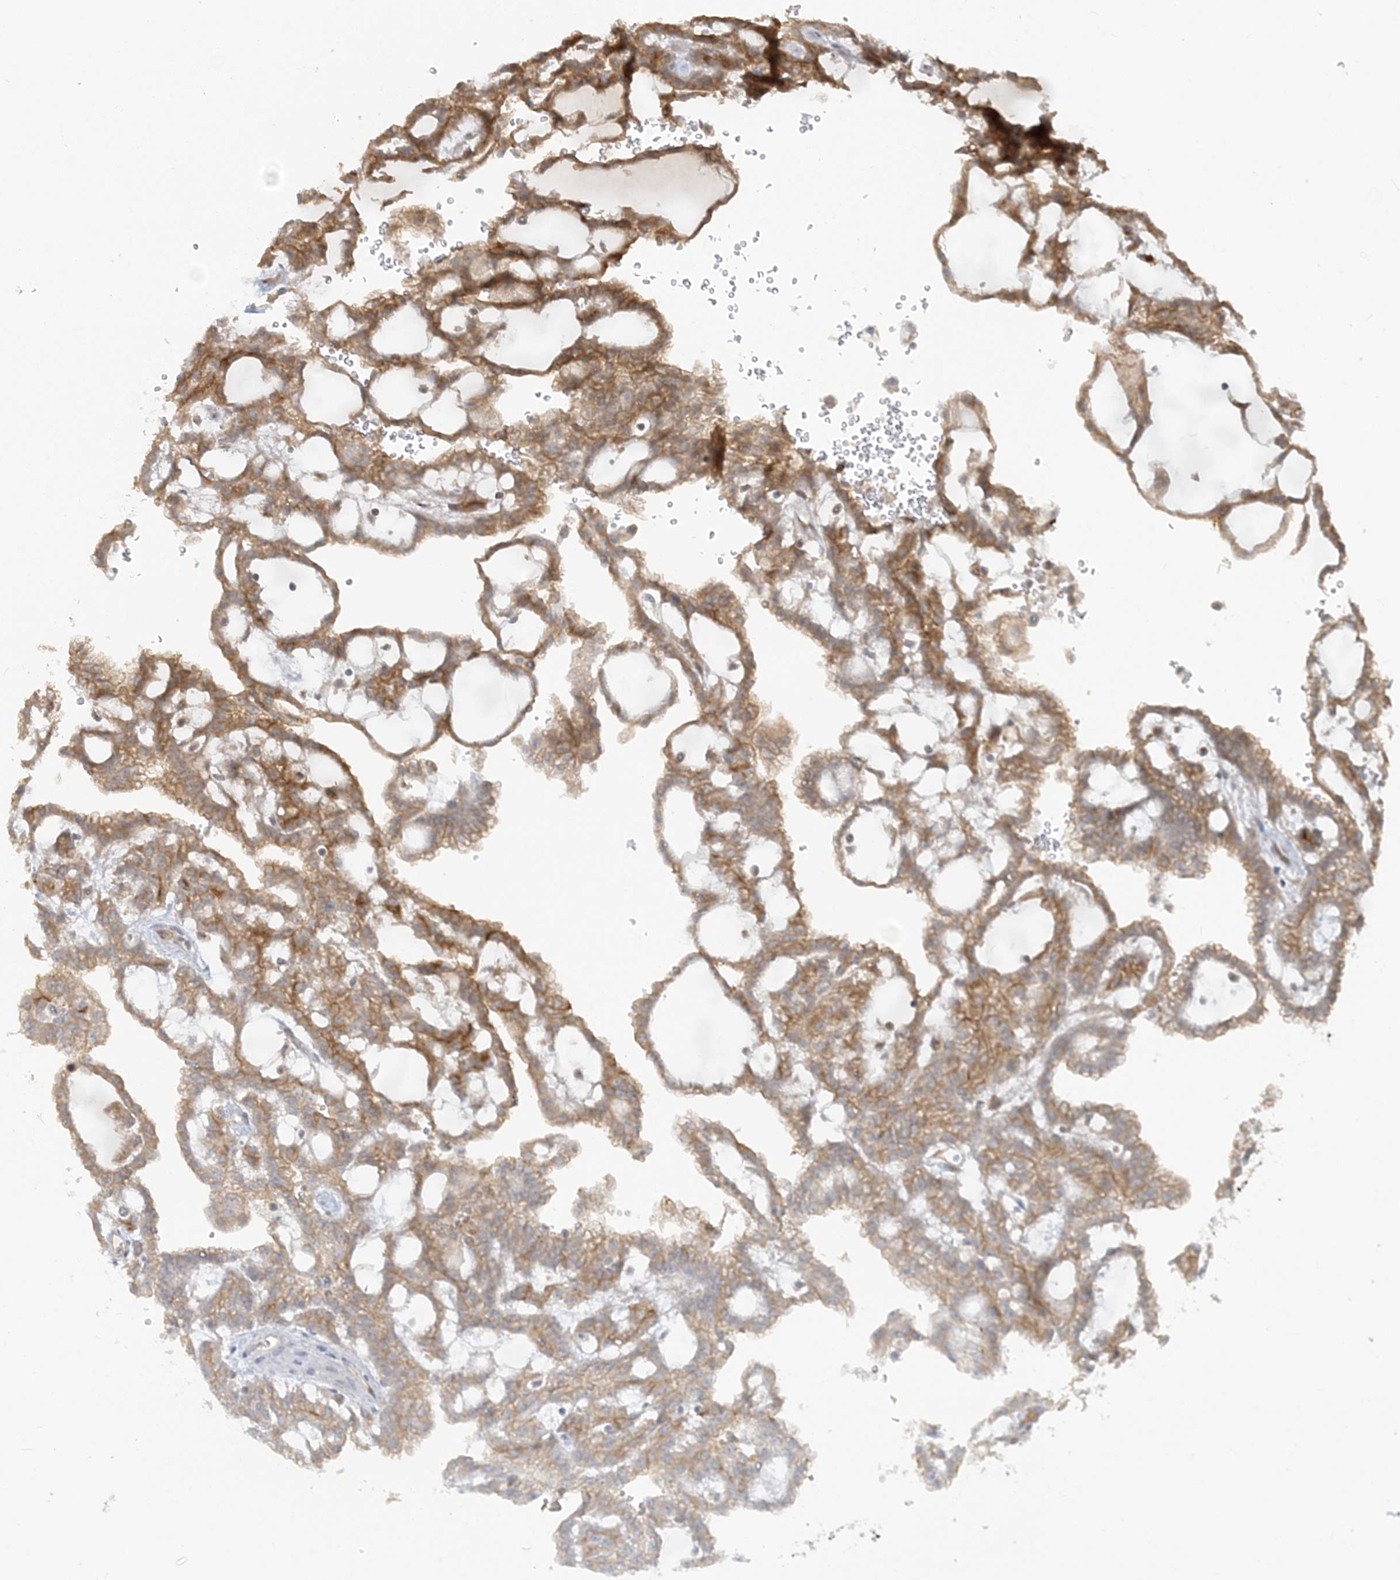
{"staining": {"intensity": "moderate", "quantity": ">75%", "location": "cytoplasmic/membranous"}, "tissue": "renal cancer", "cell_type": "Tumor cells", "image_type": "cancer", "snomed": [{"axis": "morphology", "description": "Adenocarcinoma, NOS"}, {"axis": "topography", "description": "Kidney"}], "caption": "This is a photomicrograph of immunohistochemistry staining of adenocarcinoma (renal), which shows moderate staining in the cytoplasmic/membranous of tumor cells.", "gene": "STIM2", "patient": {"sex": "male", "age": 63}}